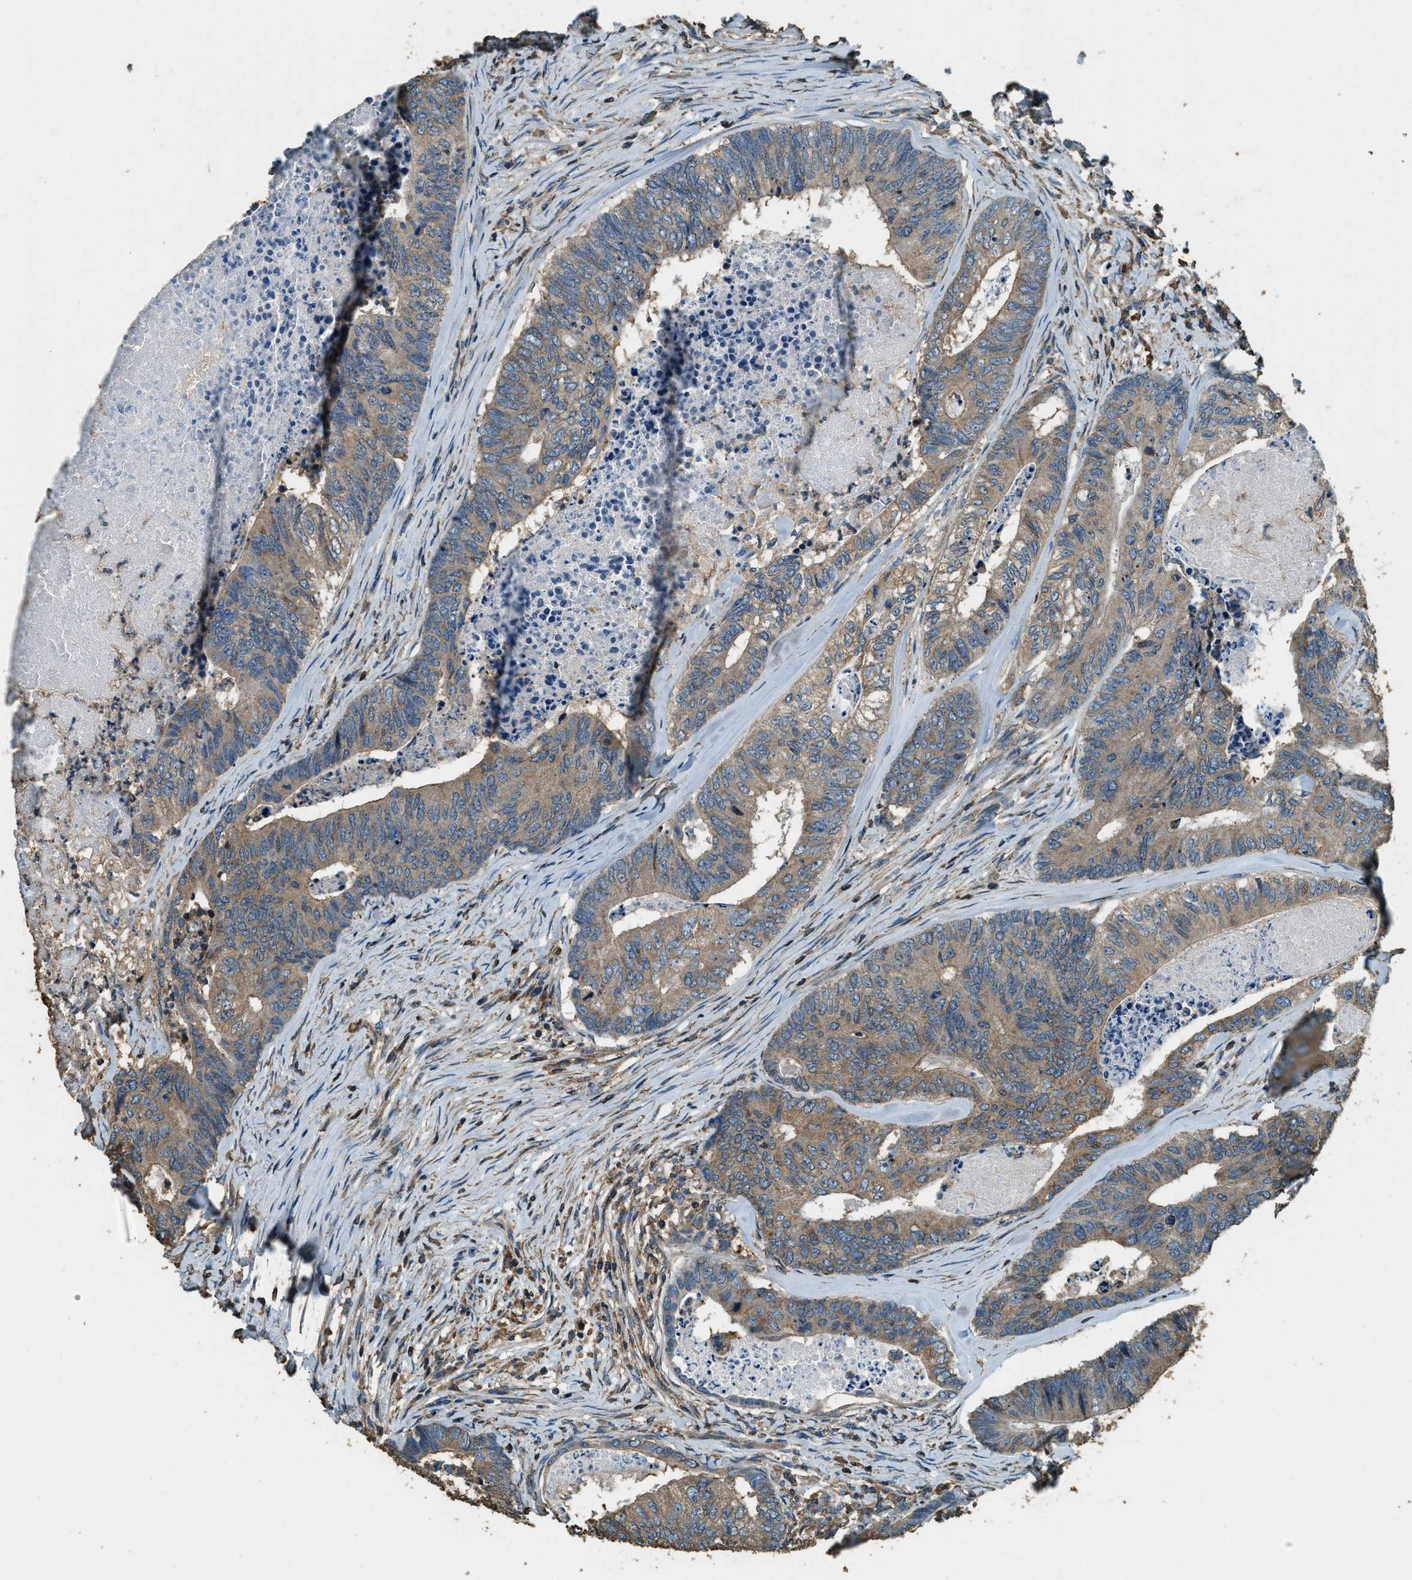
{"staining": {"intensity": "moderate", "quantity": ">75%", "location": "cytoplasmic/membranous"}, "tissue": "colorectal cancer", "cell_type": "Tumor cells", "image_type": "cancer", "snomed": [{"axis": "morphology", "description": "Adenocarcinoma, NOS"}, {"axis": "topography", "description": "Colon"}], "caption": "High-power microscopy captured an immunohistochemistry (IHC) micrograph of colorectal cancer, revealing moderate cytoplasmic/membranous expression in approximately >75% of tumor cells.", "gene": "ERGIC1", "patient": {"sex": "female", "age": 67}}